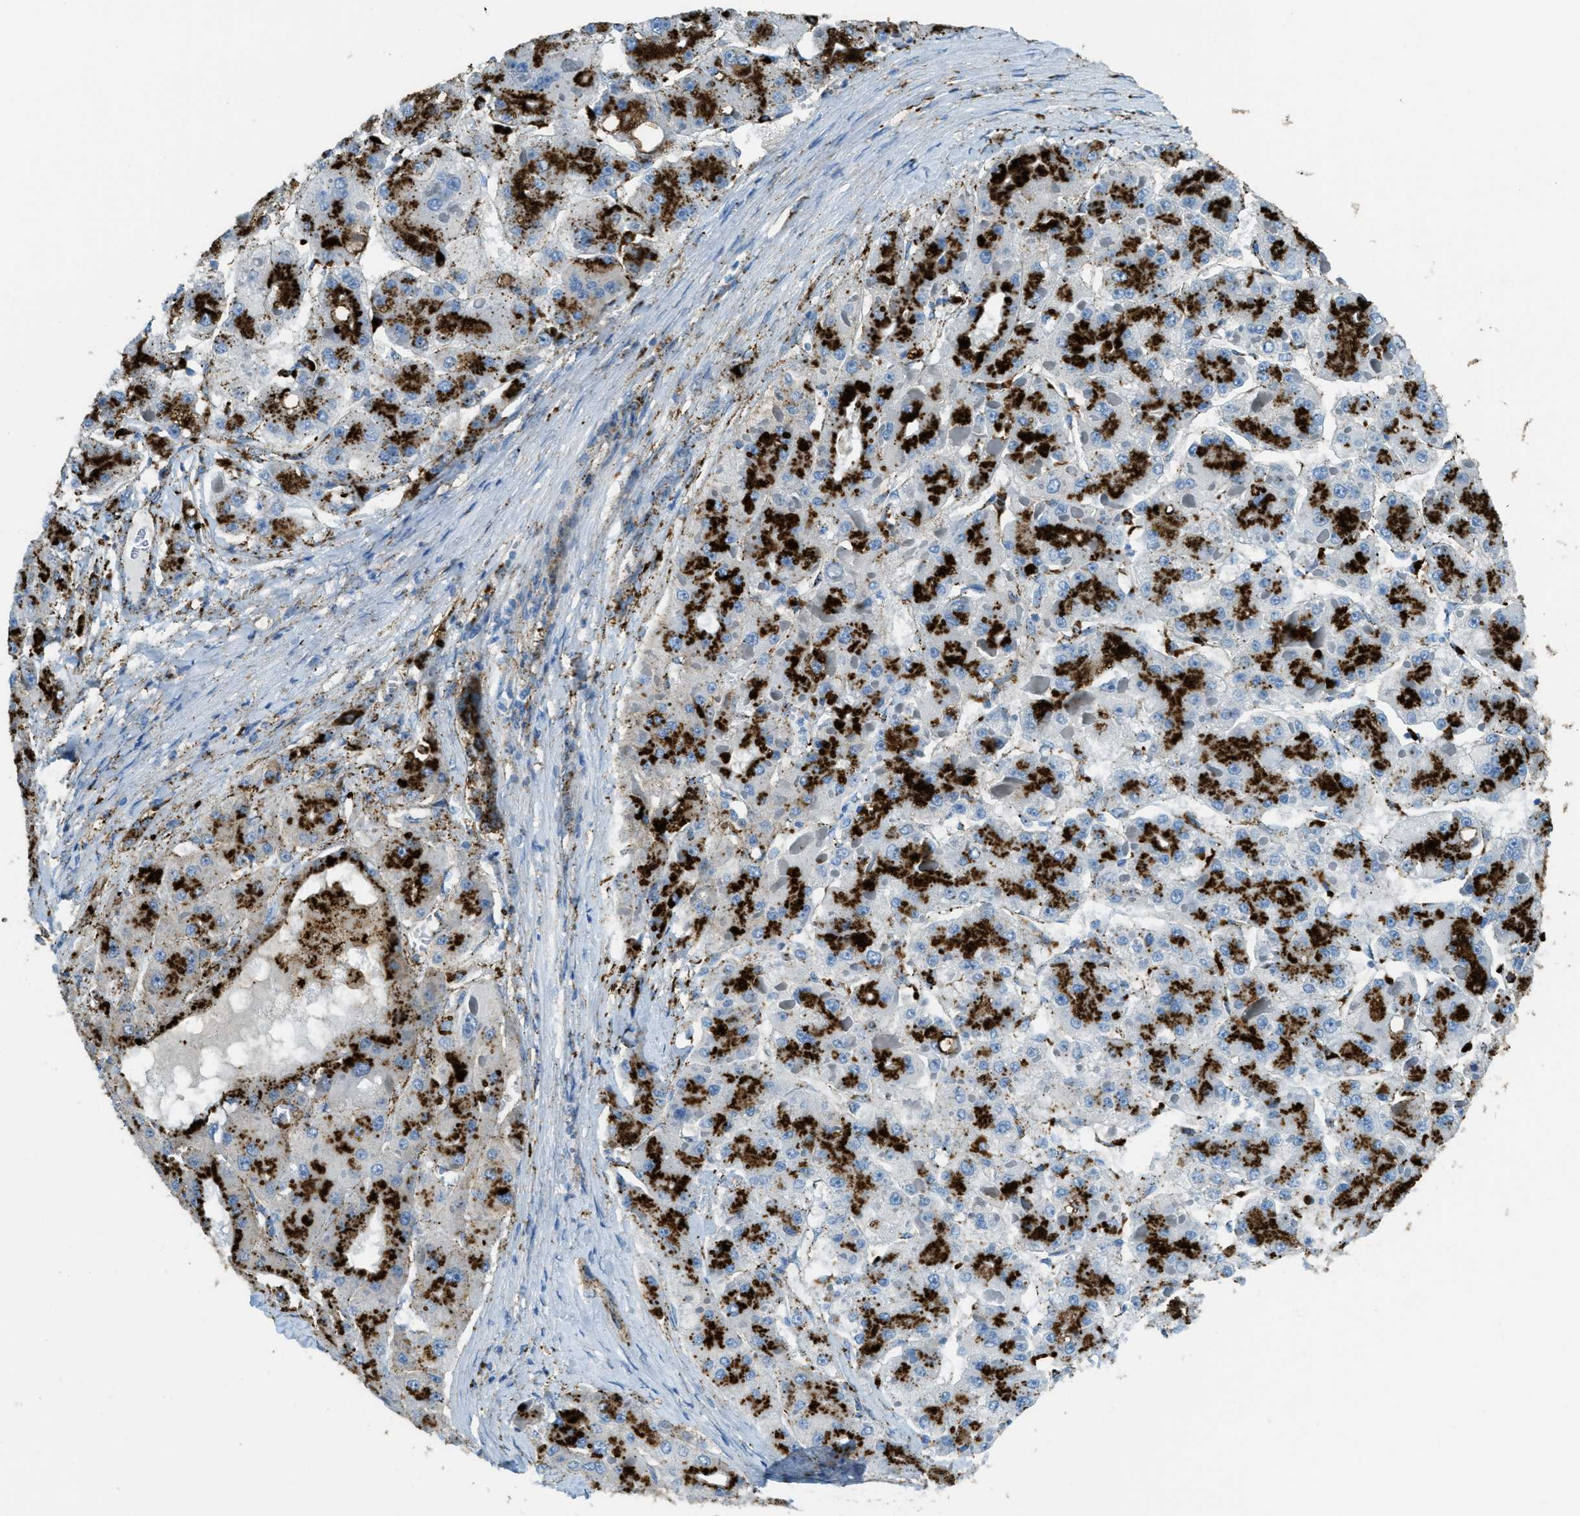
{"staining": {"intensity": "strong", "quantity": ">75%", "location": "cytoplasmic/membranous"}, "tissue": "liver cancer", "cell_type": "Tumor cells", "image_type": "cancer", "snomed": [{"axis": "morphology", "description": "Carcinoma, Hepatocellular, NOS"}, {"axis": "topography", "description": "Liver"}], "caption": "A photomicrograph of hepatocellular carcinoma (liver) stained for a protein exhibits strong cytoplasmic/membranous brown staining in tumor cells.", "gene": "SCARB2", "patient": {"sex": "female", "age": 73}}